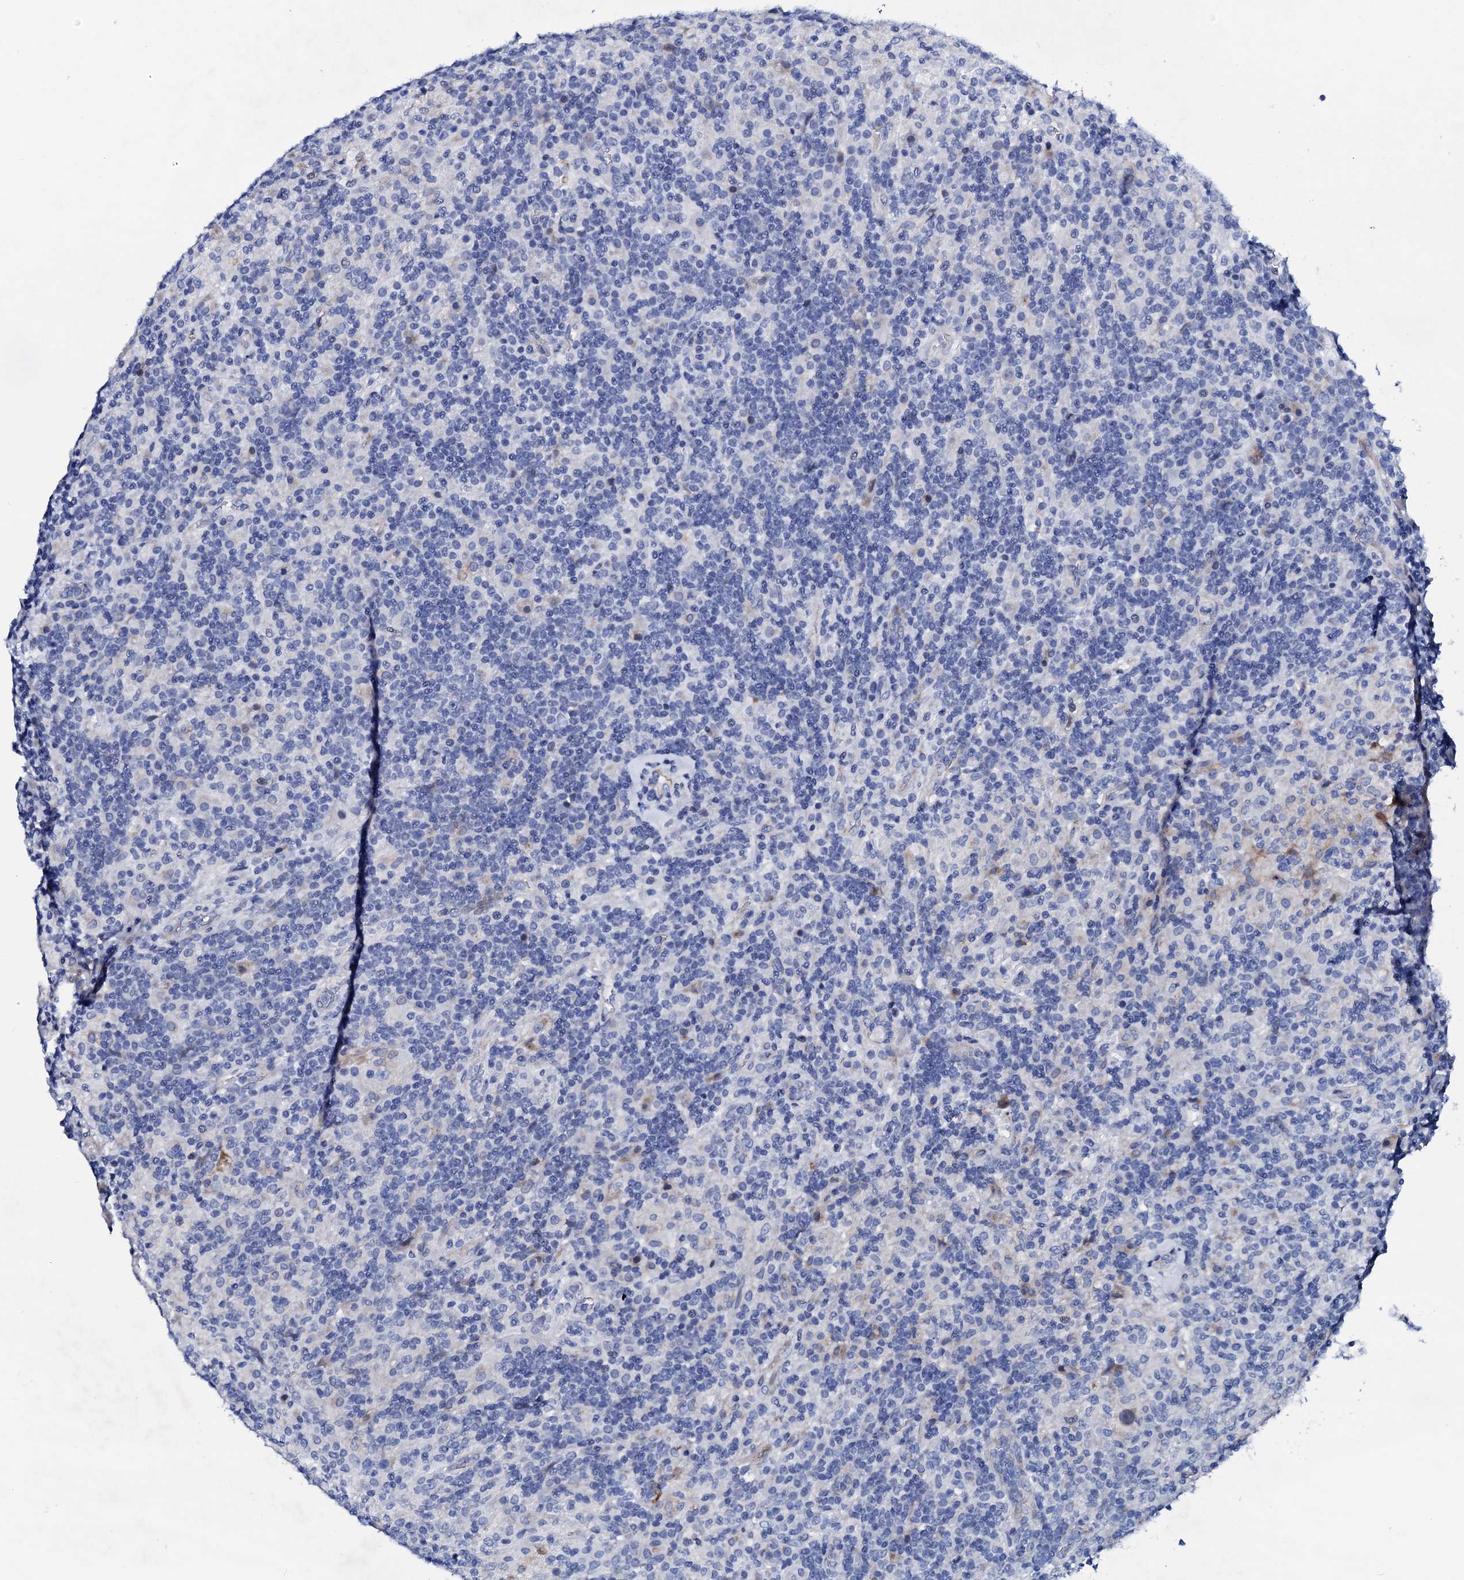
{"staining": {"intensity": "negative", "quantity": "none", "location": "none"}, "tissue": "lymphoma", "cell_type": "Tumor cells", "image_type": "cancer", "snomed": [{"axis": "morphology", "description": "Hodgkin's disease, NOS"}, {"axis": "topography", "description": "Lymph node"}], "caption": "Tumor cells are negative for protein expression in human Hodgkin's disease.", "gene": "TRDN", "patient": {"sex": "male", "age": 70}}